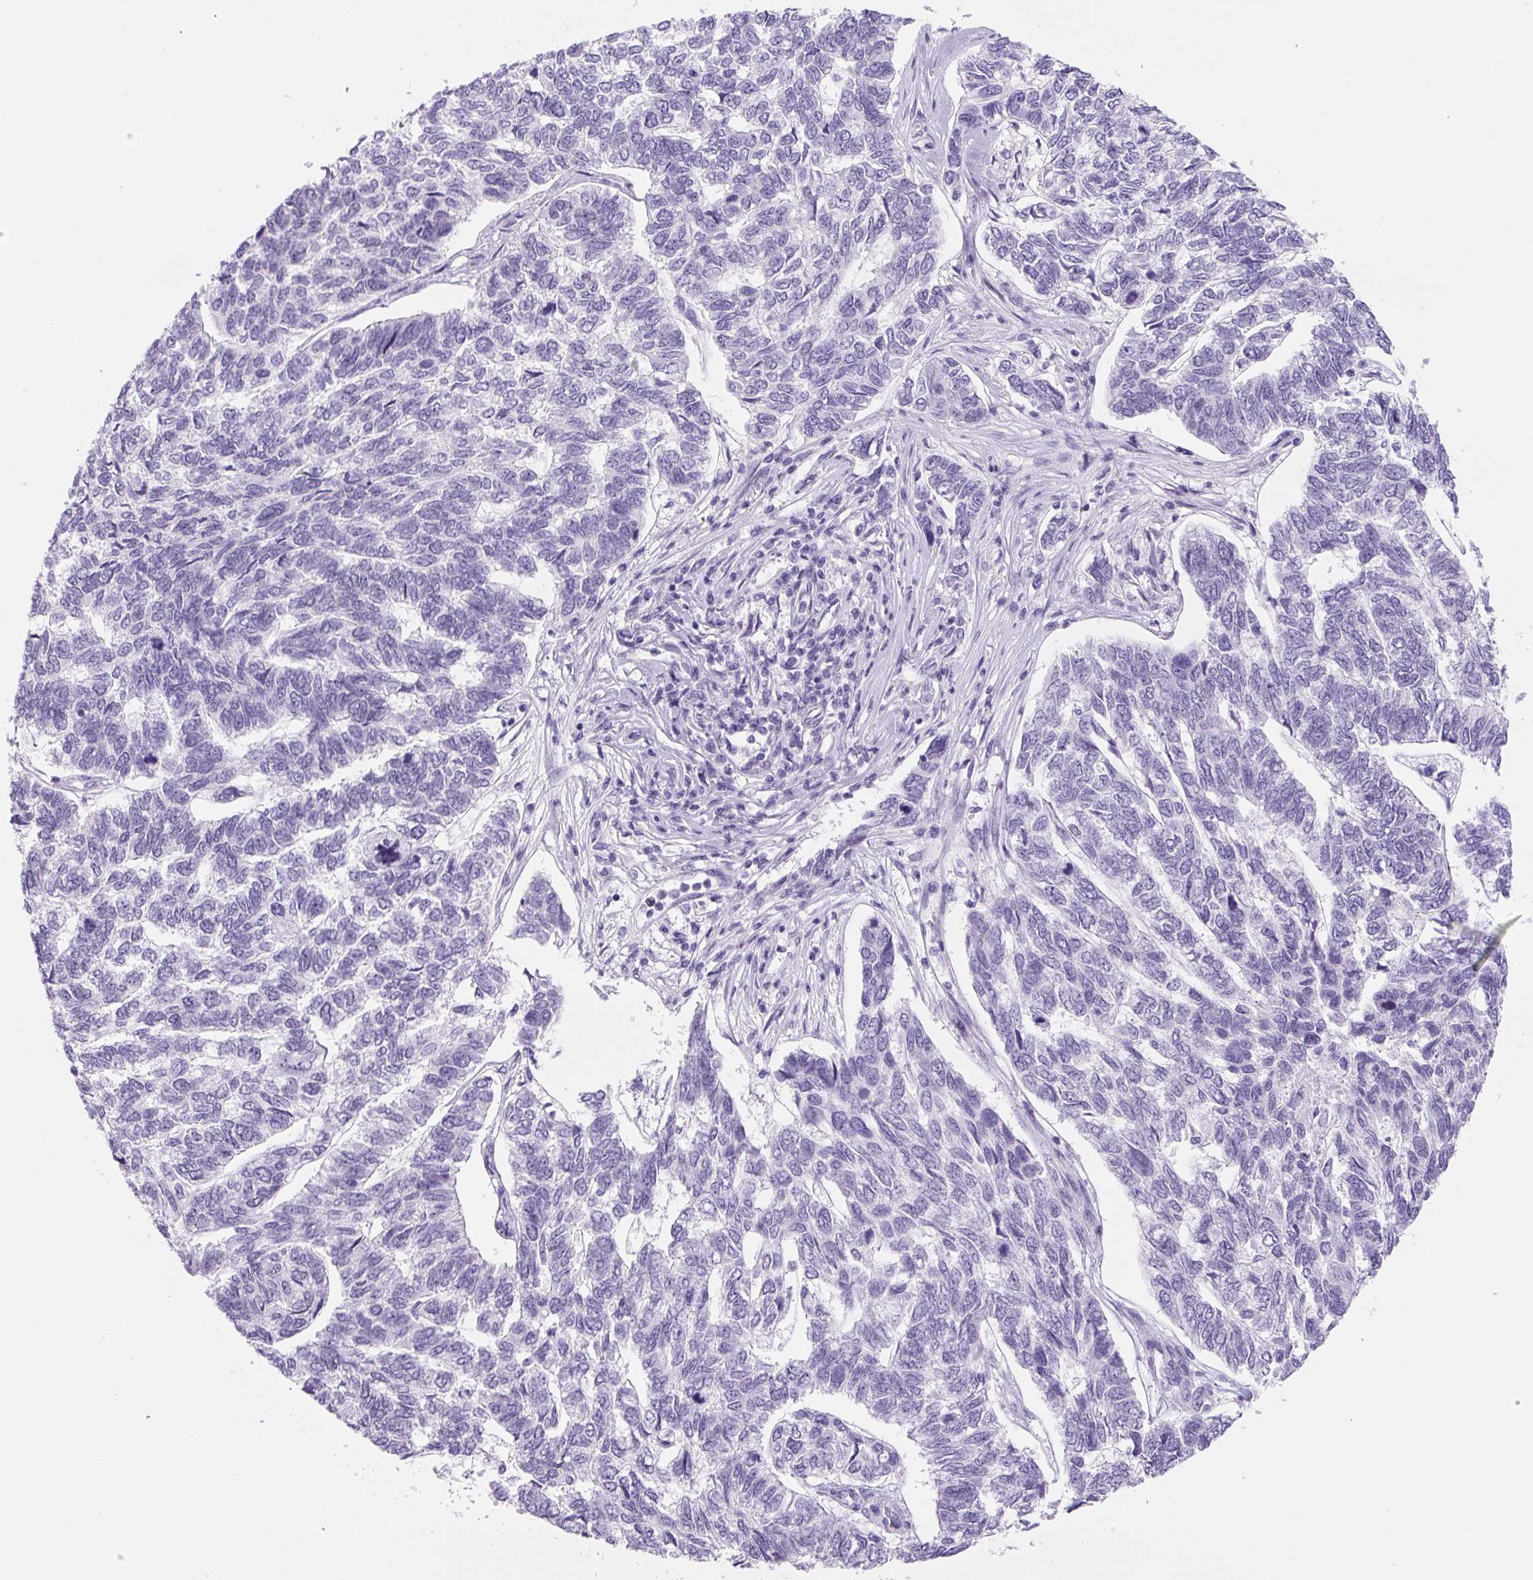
{"staining": {"intensity": "negative", "quantity": "none", "location": "none"}, "tissue": "skin cancer", "cell_type": "Tumor cells", "image_type": "cancer", "snomed": [{"axis": "morphology", "description": "Basal cell carcinoma"}, {"axis": "topography", "description": "Skin"}], "caption": "Tumor cells show no significant positivity in basal cell carcinoma (skin).", "gene": "YIF1B", "patient": {"sex": "female", "age": 65}}